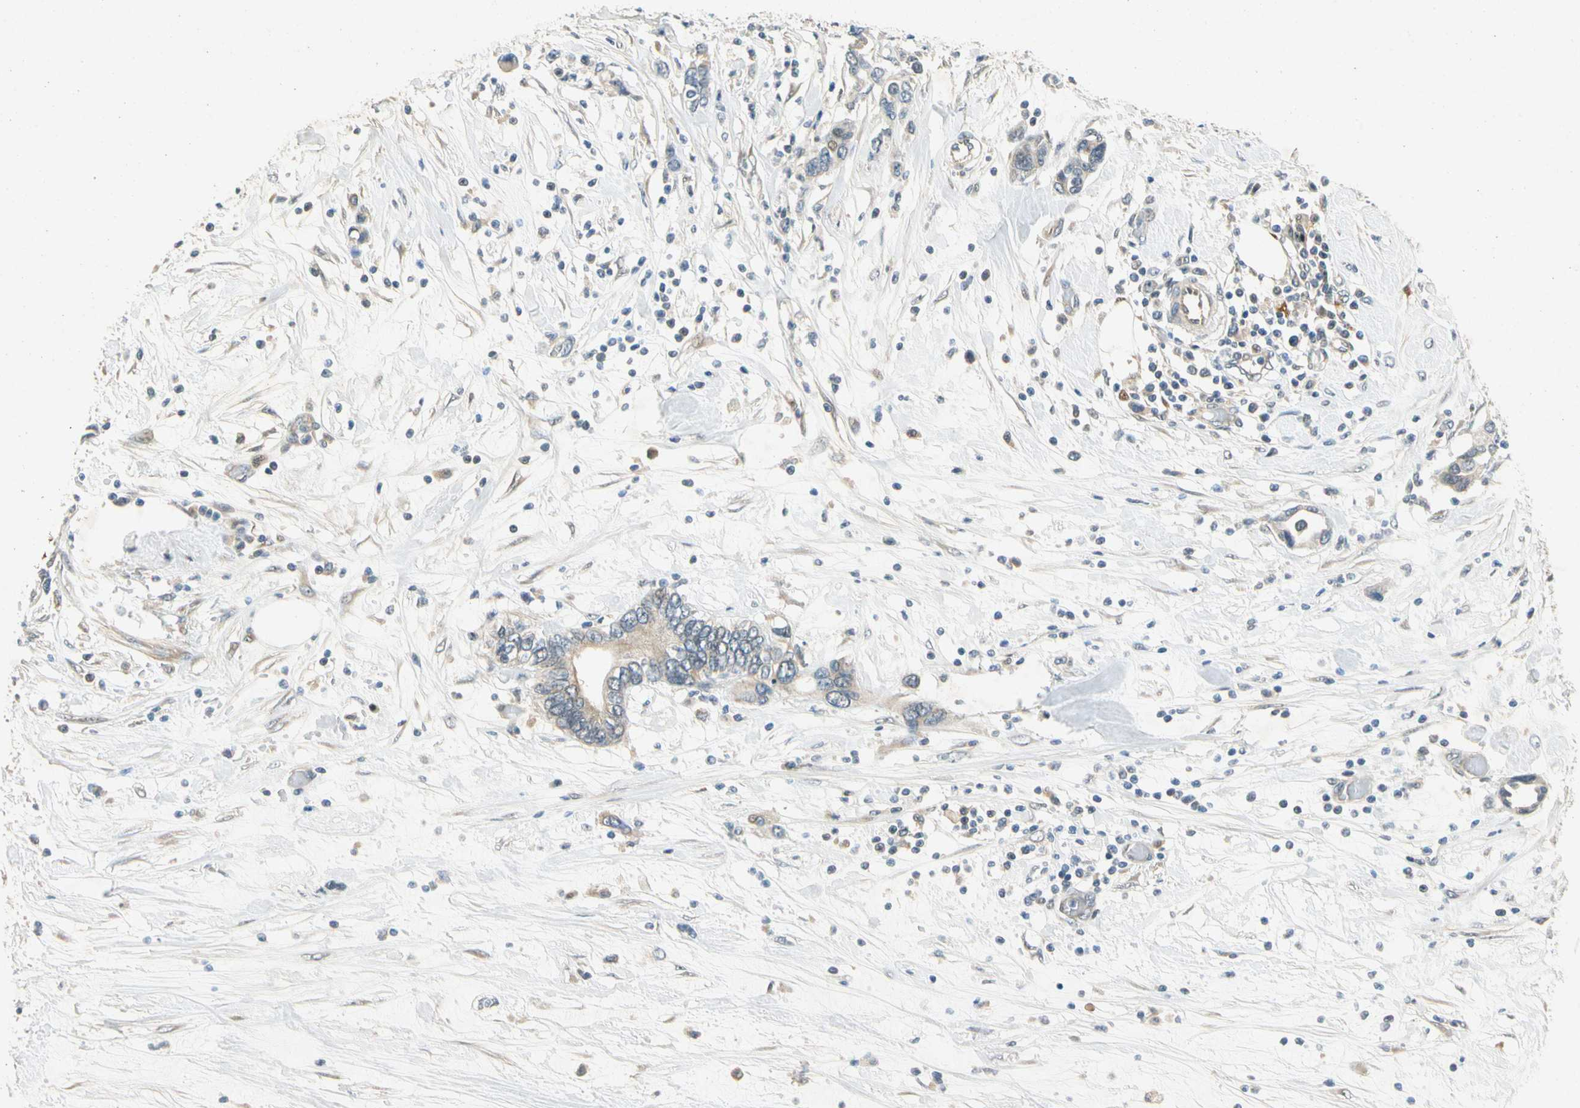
{"staining": {"intensity": "weak", "quantity": ">75%", "location": "cytoplasmic/membranous"}, "tissue": "pancreatic cancer", "cell_type": "Tumor cells", "image_type": "cancer", "snomed": [{"axis": "morphology", "description": "Adenocarcinoma, NOS"}, {"axis": "topography", "description": "Pancreas"}], "caption": "IHC of pancreatic adenocarcinoma displays low levels of weak cytoplasmic/membranous expression in approximately >75% of tumor cells.", "gene": "GATD1", "patient": {"sex": "female", "age": 57}}